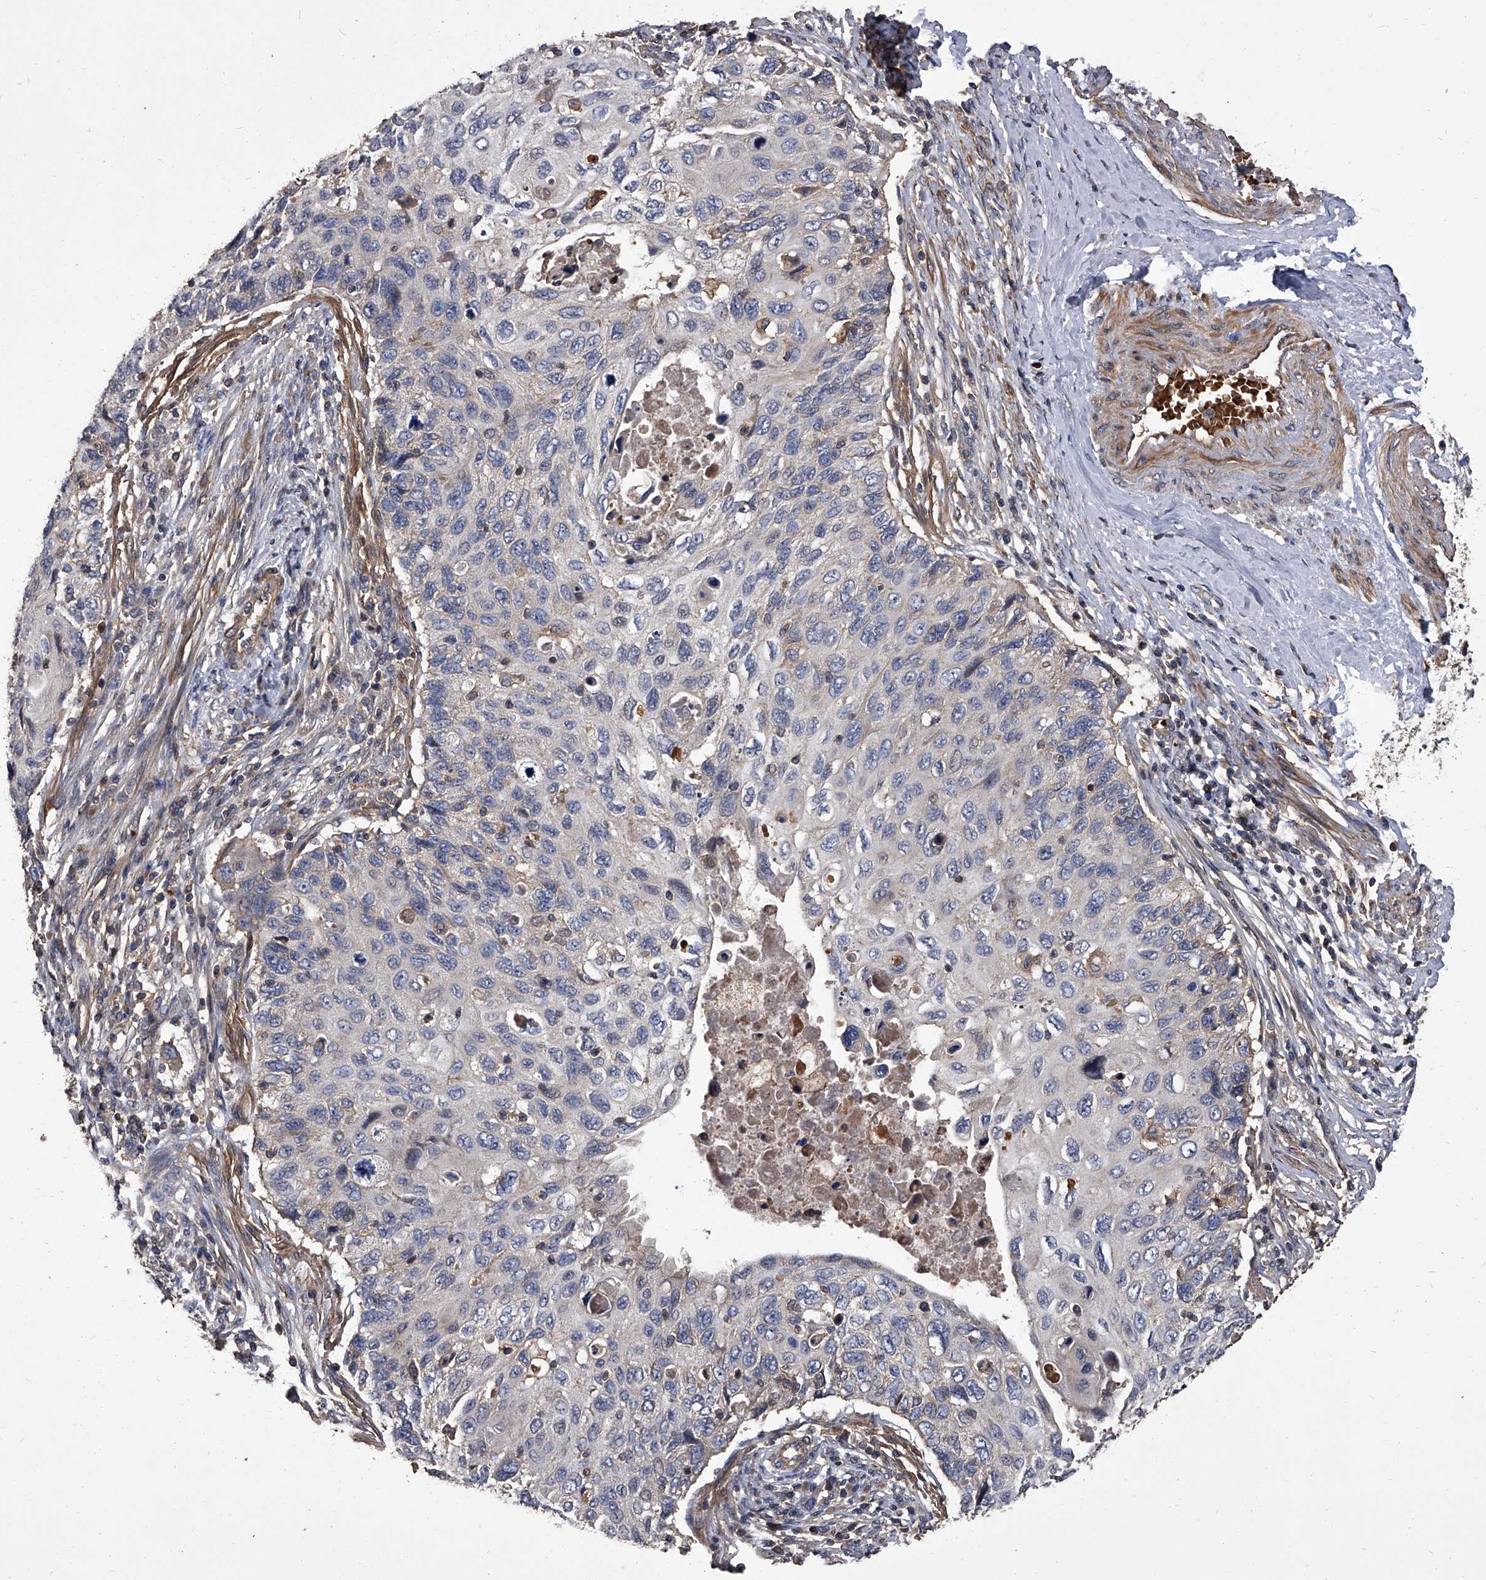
{"staining": {"intensity": "negative", "quantity": "none", "location": "none"}, "tissue": "cervical cancer", "cell_type": "Tumor cells", "image_type": "cancer", "snomed": [{"axis": "morphology", "description": "Squamous cell carcinoma, NOS"}, {"axis": "topography", "description": "Cervix"}], "caption": "Immunohistochemistry of human squamous cell carcinoma (cervical) exhibits no expression in tumor cells.", "gene": "STK36", "patient": {"sex": "female", "age": 70}}